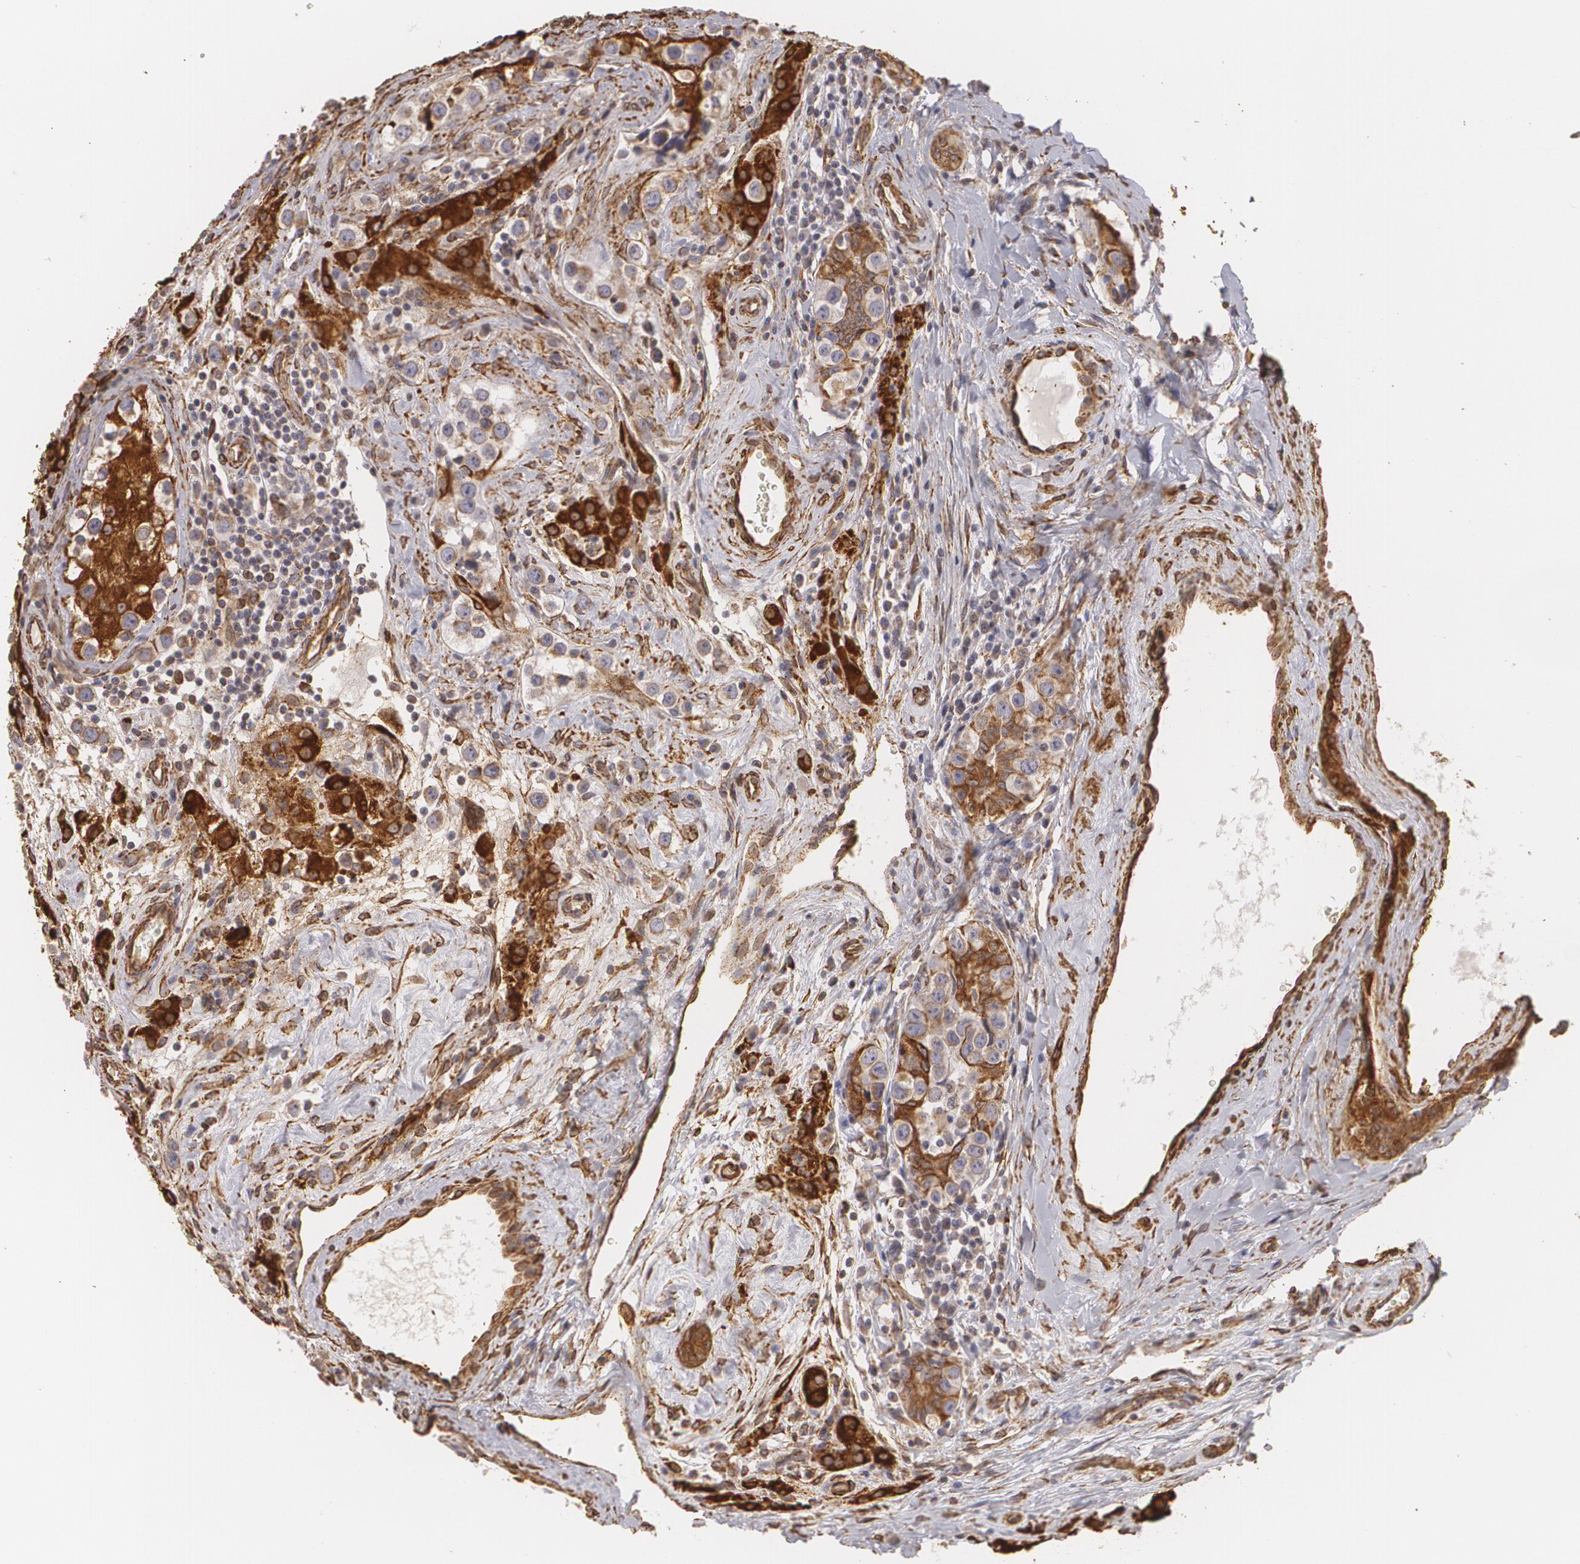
{"staining": {"intensity": "strong", "quantity": "25%-75%", "location": "cytoplasmic/membranous"}, "tissue": "testis cancer", "cell_type": "Tumor cells", "image_type": "cancer", "snomed": [{"axis": "morphology", "description": "Seminoma, NOS"}, {"axis": "topography", "description": "Testis"}], "caption": "The histopathology image exhibits immunohistochemical staining of testis cancer. There is strong cytoplasmic/membranous expression is present in approximately 25%-75% of tumor cells.", "gene": "CYB5R3", "patient": {"sex": "male", "age": 32}}